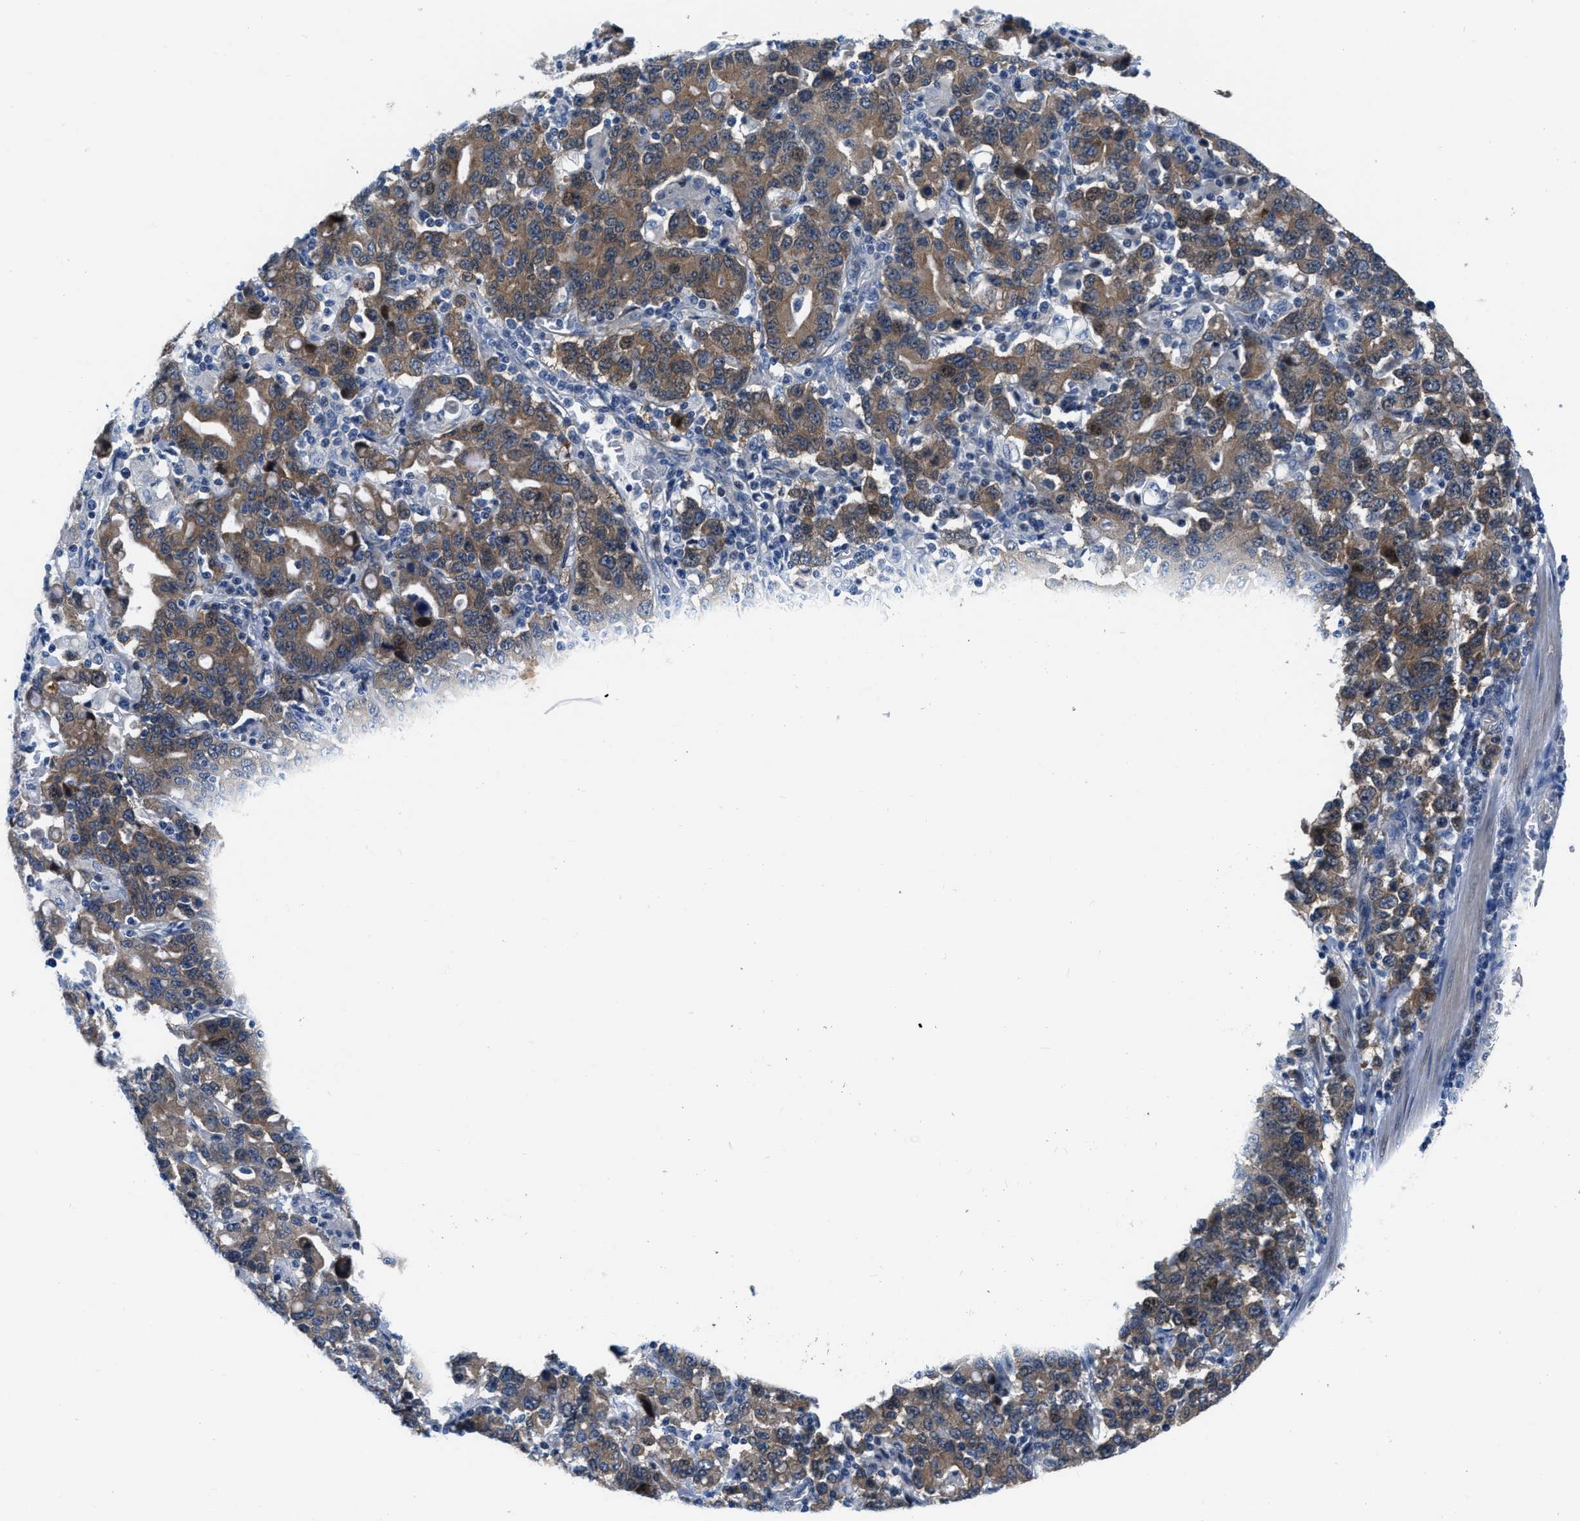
{"staining": {"intensity": "weak", "quantity": "25%-75%", "location": "cytoplasmic/membranous"}, "tissue": "stomach cancer", "cell_type": "Tumor cells", "image_type": "cancer", "snomed": [{"axis": "morphology", "description": "Adenocarcinoma, NOS"}, {"axis": "topography", "description": "Stomach, upper"}], "caption": "Immunohistochemistry histopathology image of stomach cancer stained for a protein (brown), which shows low levels of weak cytoplasmic/membranous positivity in about 25%-75% of tumor cells.", "gene": "PFKP", "patient": {"sex": "male", "age": 69}}